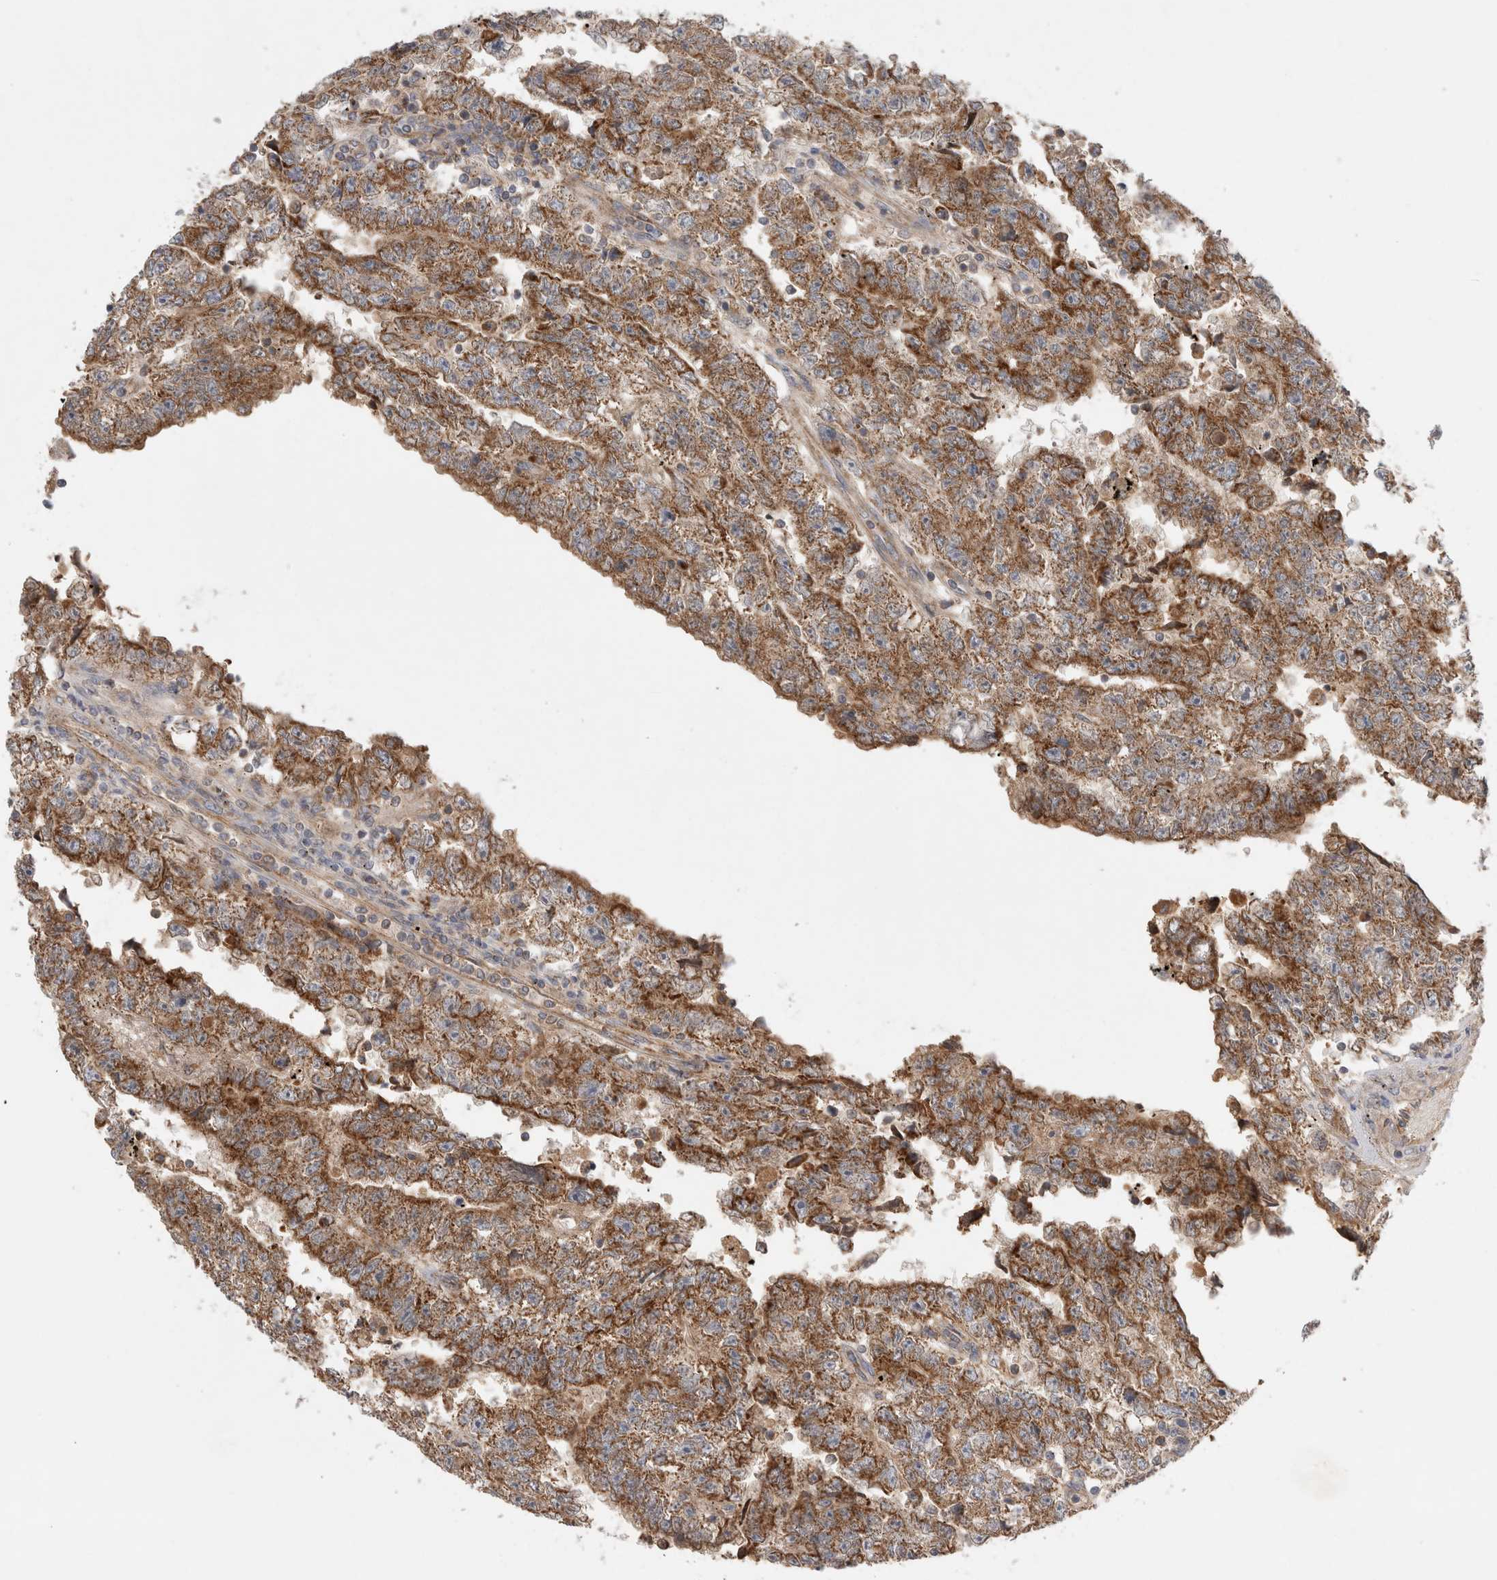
{"staining": {"intensity": "moderate", "quantity": ">75%", "location": "cytoplasmic/membranous"}, "tissue": "testis cancer", "cell_type": "Tumor cells", "image_type": "cancer", "snomed": [{"axis": "morphology", "description": "Carcinoma, Embryonal, NOS"}, {"axis": "topography", "description": "Testis"}], "caption": "Tumor cells demonstrate moderate cytoplasmic/membranous expression in about >75% of cells in testis embryonal carcinoma. Nuclei are stained in blue.", "gene": "MRPS28", "patient": {"sex": "male", "age": 25}}